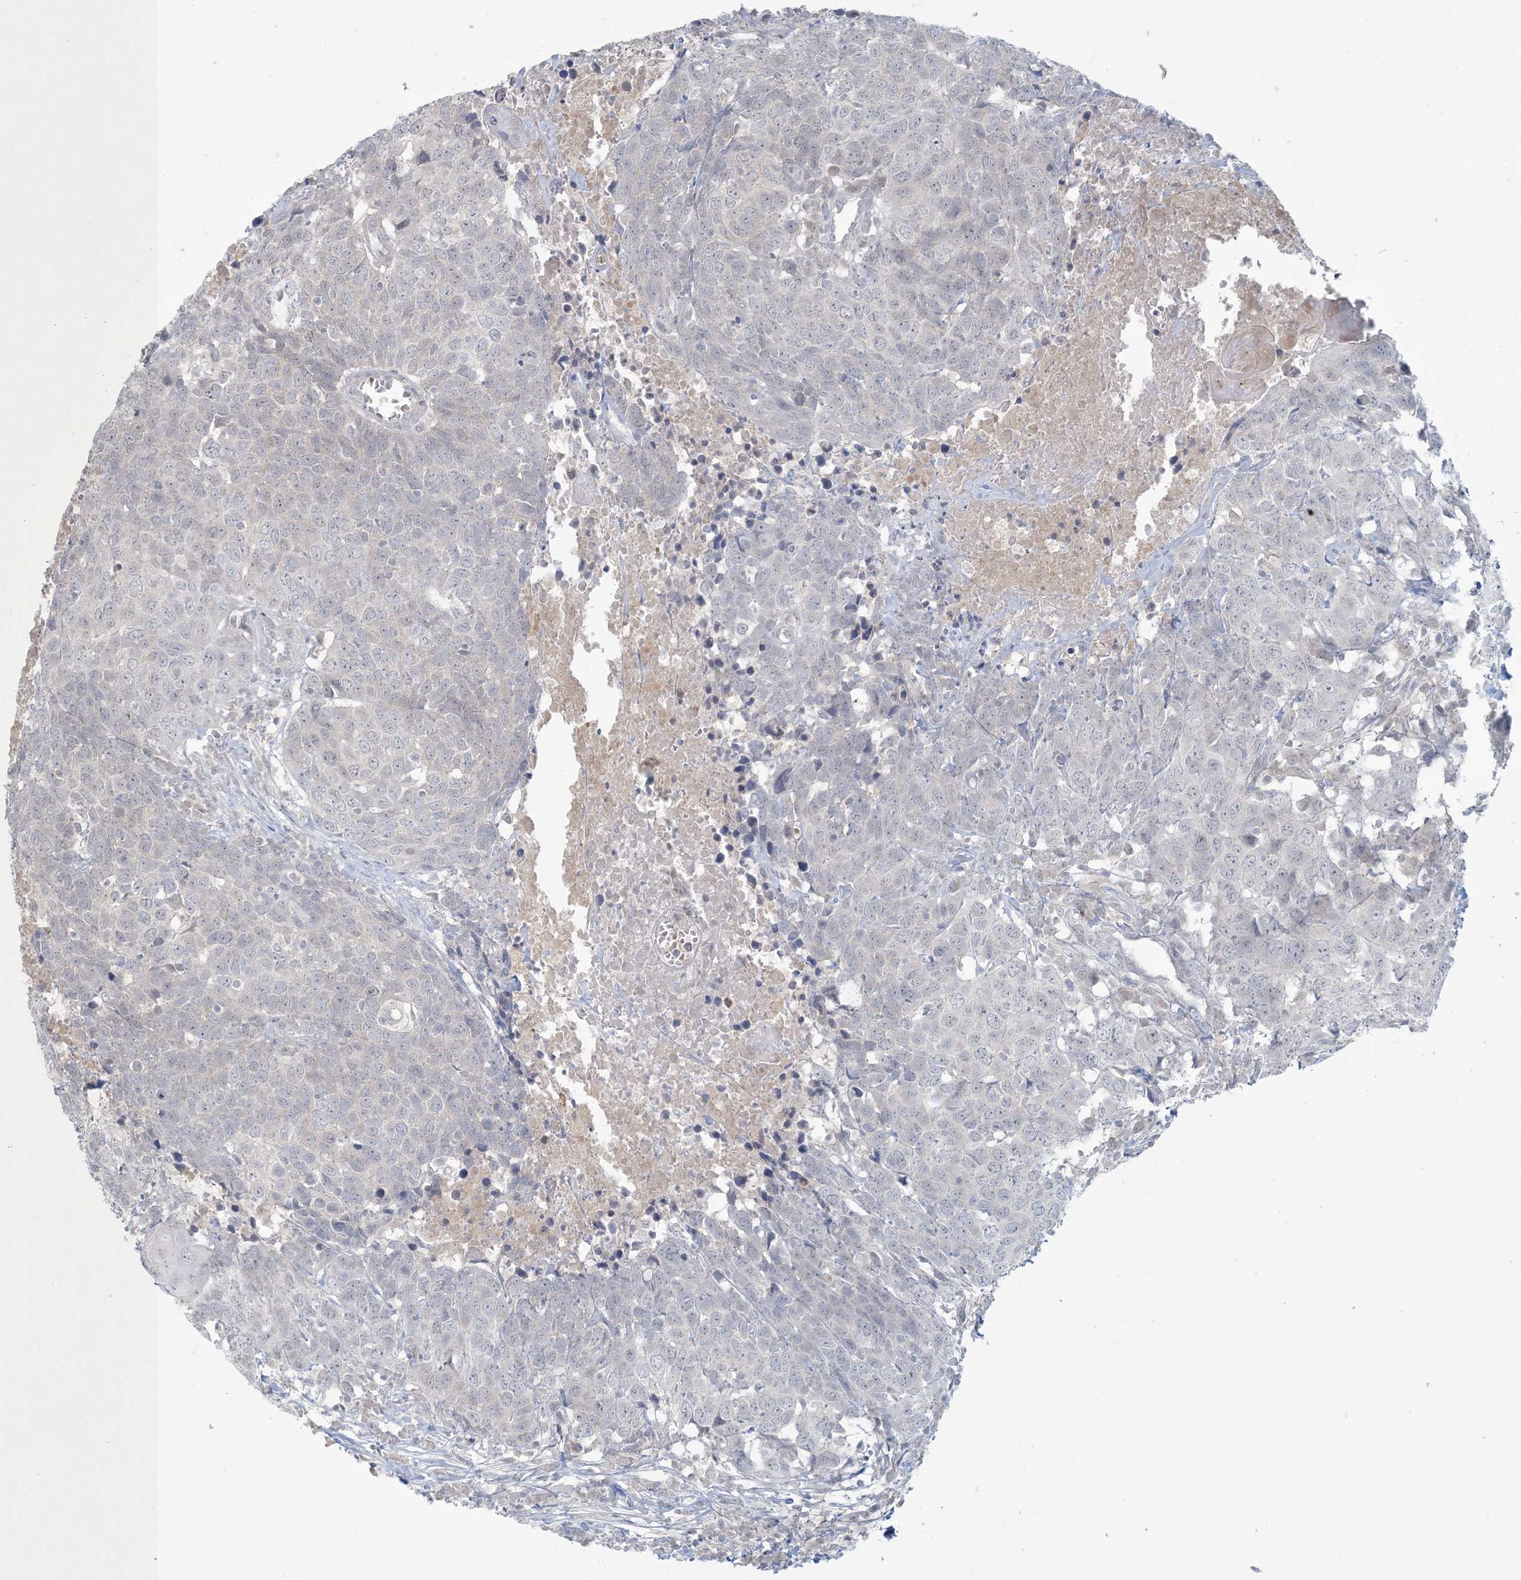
{"staining": {"intensity": "negative", "quantity": "none", "location": "none"}, "tissue": "head and neck cancer", "cell_type": "Tumor cells", "image_type": "cancer", "snomed": [{"axis": "morphology", "description": "Squamous cell carcinoma, NOS"}, {"axis": "topography", "description": "Head-Neck"}], "caption": "Tumor cells are negative for brown protein staining in head and neck squamous cell carcinoma.", "gene": "NRBP2", "patient": {"sex": "male", "age": 66}}